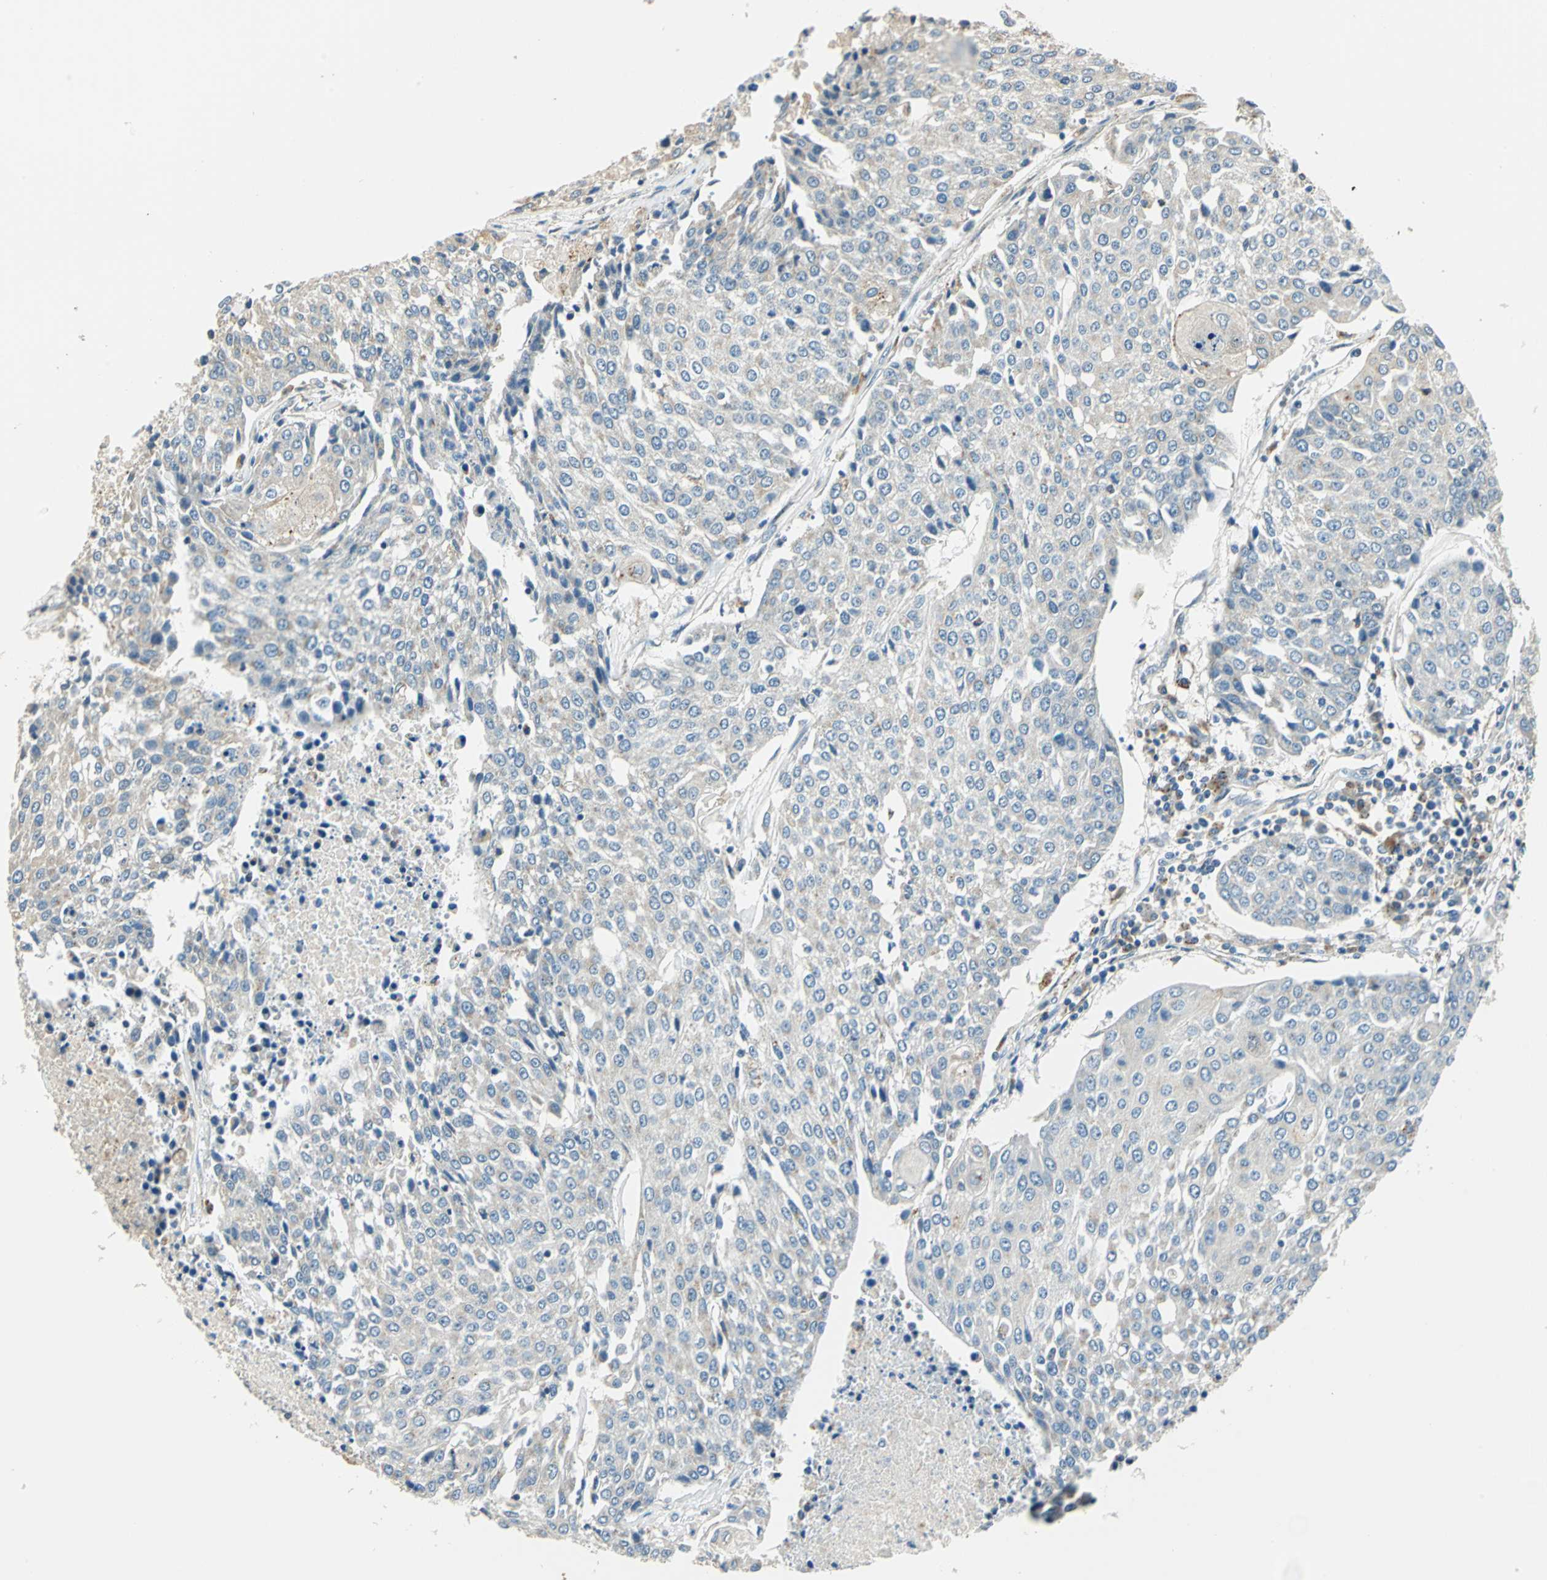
{"staining": {"intensity": "negative", "quantity": "none", "location": "none"}, "tissue": "urothelial cancer", "cell_type": "Tumor cells", "image_type": "cancer", "snomed": [{"axis": "morphology", "description": "Urothelial carcinoma, High grade"}, {"axis": "topography", "description": "Urinary bladder"}], "caption": "High power microscopy histopathology image of an immunohistochemistry (IHC) image of urothelial cancer, revealing no significant expression in tumor cells. Brightfield microscopy of immunohistochemistry stained with DAB (3,3'-diaminobenzidine) (brown) and hematoxylin (blue), captured at high magnification.", "gene": "NIT1", "patient": {"sex": "female", "age": 85}}